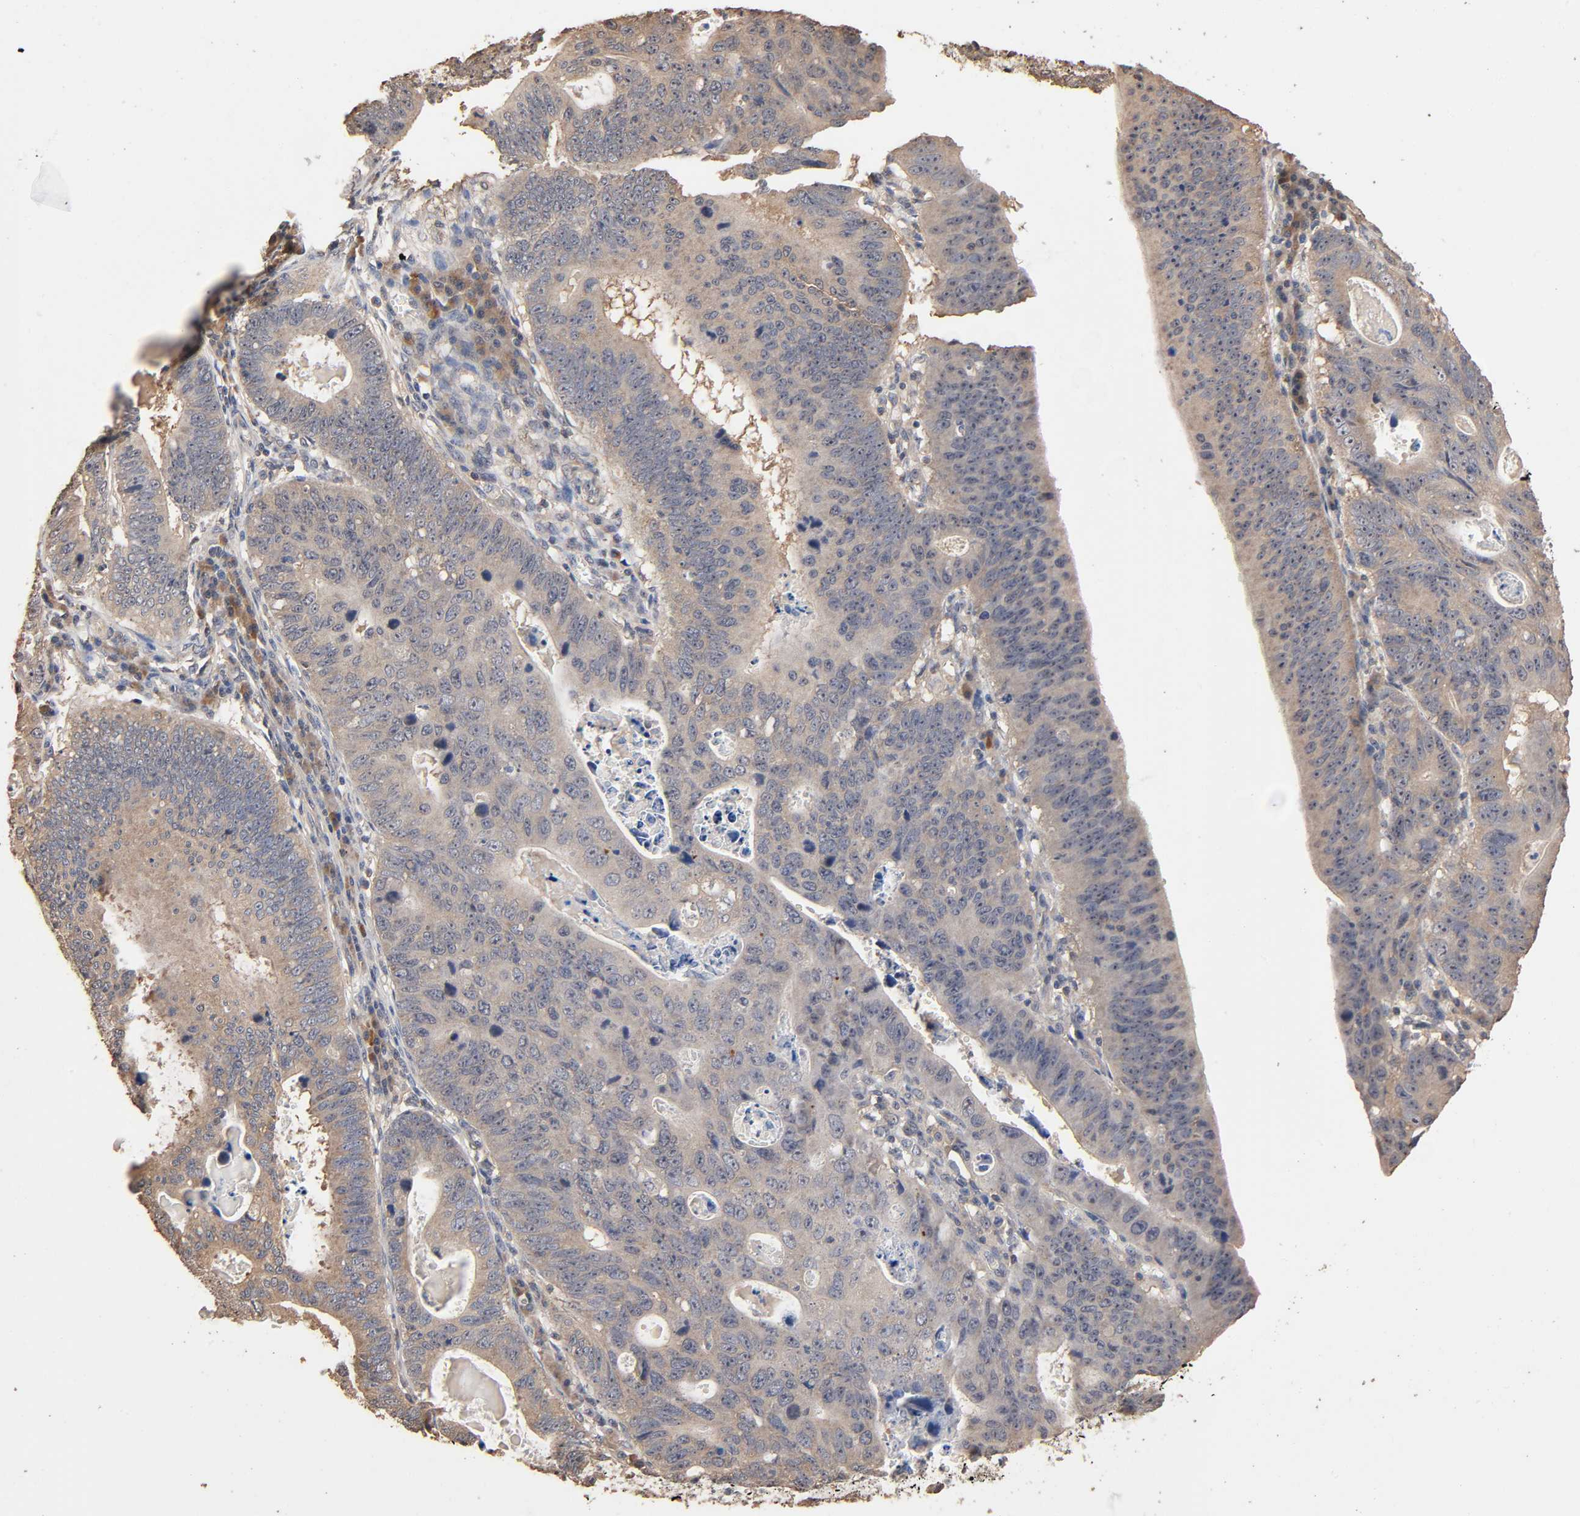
{"staining": {"intensity": "weak", "quantity": ">75%", "location": "cytoplasmic/membranous"}, "tissue": "stomach cancer", "cell_type": "Tumor cells", "image_type": "cancer", "snomed": [{"axis": "morphology", "description": "Adenocarcinoma, NOS"}, {"axis": "topography", "description": "Stomach"}], "caption": "Stomach cancer was stained to show a protein in brown. There is low levels of weak cytoplasmic/membranous positivity in about >75% of tumor cells. The staining was performed using DAB (3,3'-diaminobenzidine) to visualize the protein expression in brown, while the nuclei were stained in blue with hematoxylin (Magnification: 20x).", "gene": "ARHGEF7", "patient": {"sex": "male", "age": 59}}